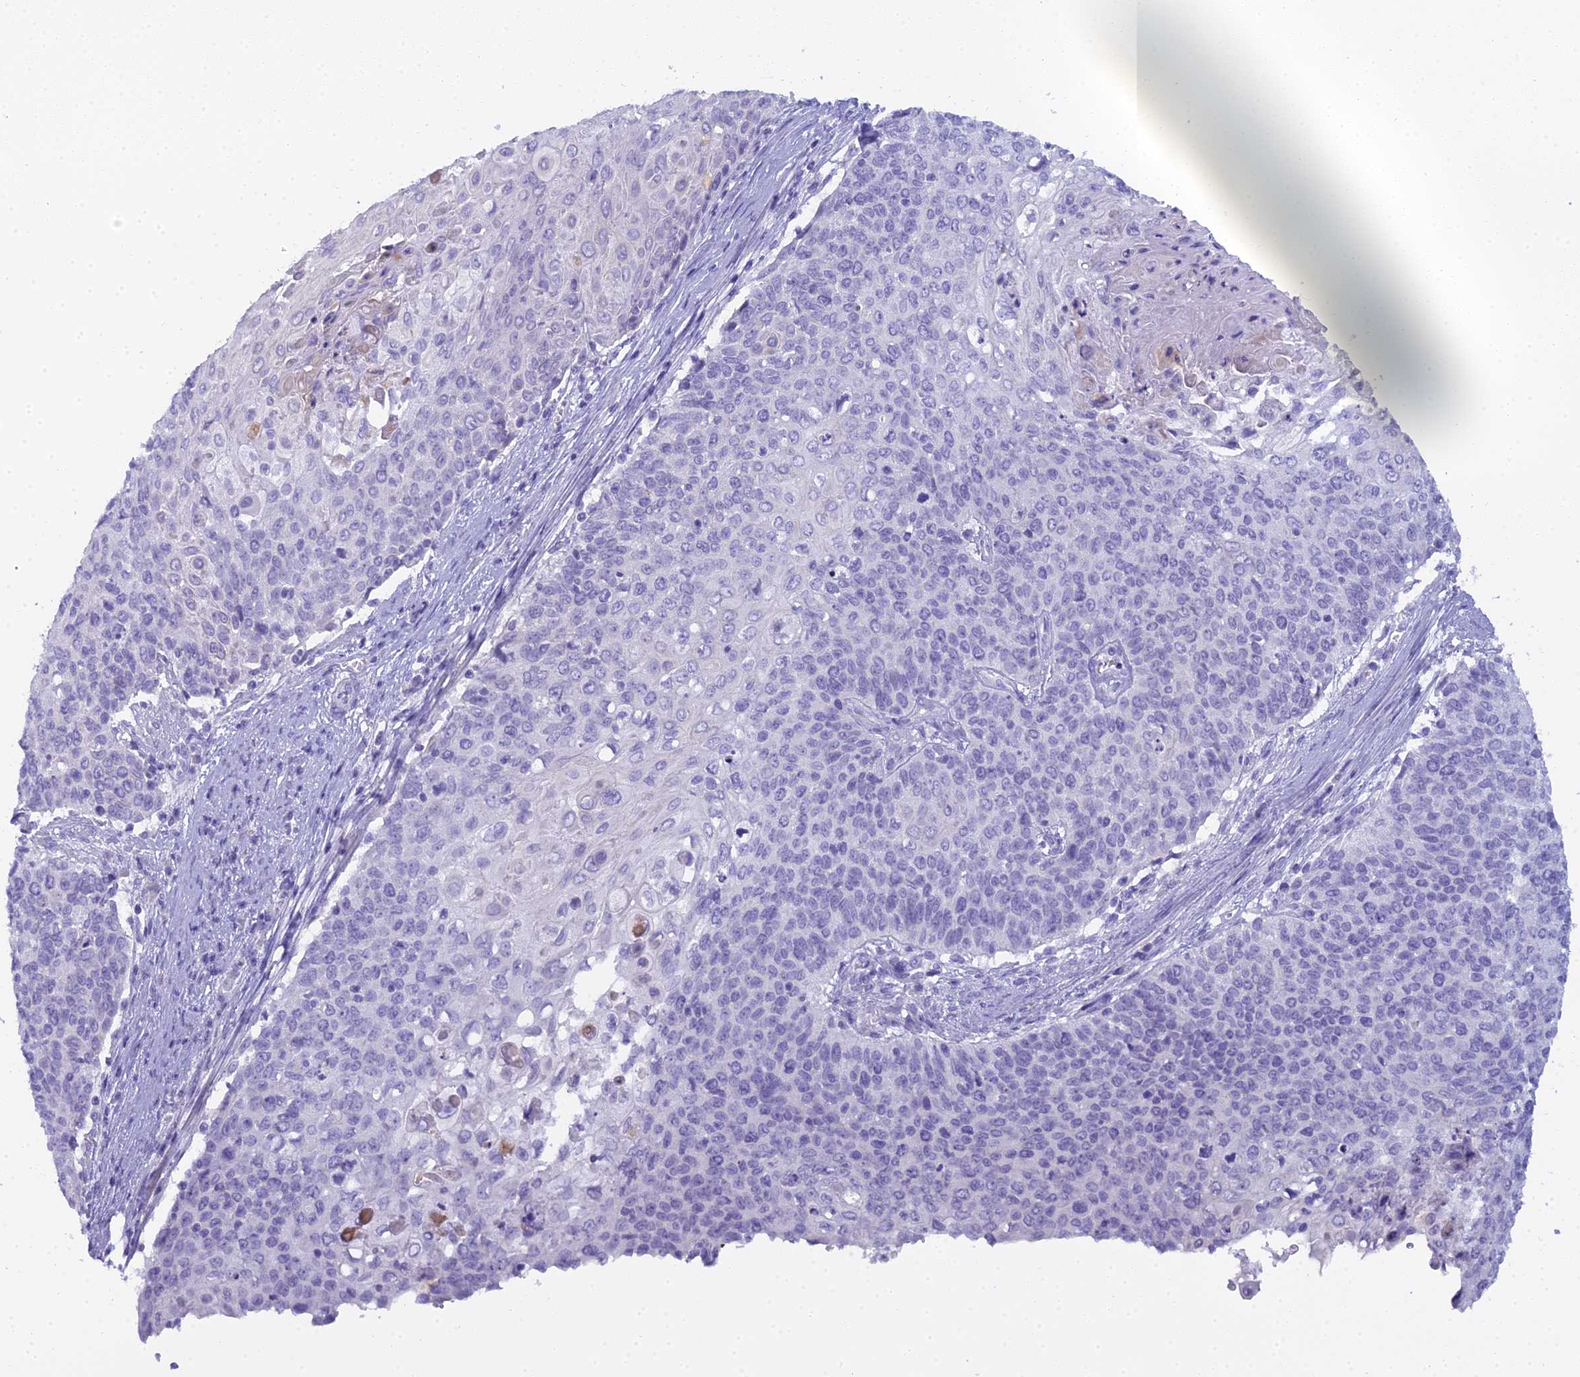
{"staining": {"intensity": "negative", "quantity": "none", "location": "none"}, "tissue": "cervical cancer", "cell_type": "Tumor cells", "image_type": "cancer", "snomed": [{"axis": "morphology", "description": "Squamous cell carcinoma, NOS"}, {"axis": "topography", "description": "Cervix"}], "caption": "IHC of cervical cancer (squamous cell carcinoma) demonstrates no expression in tumor cells.", "gene": "UNC80", "patient": {"sex": "female", "age": 39}}